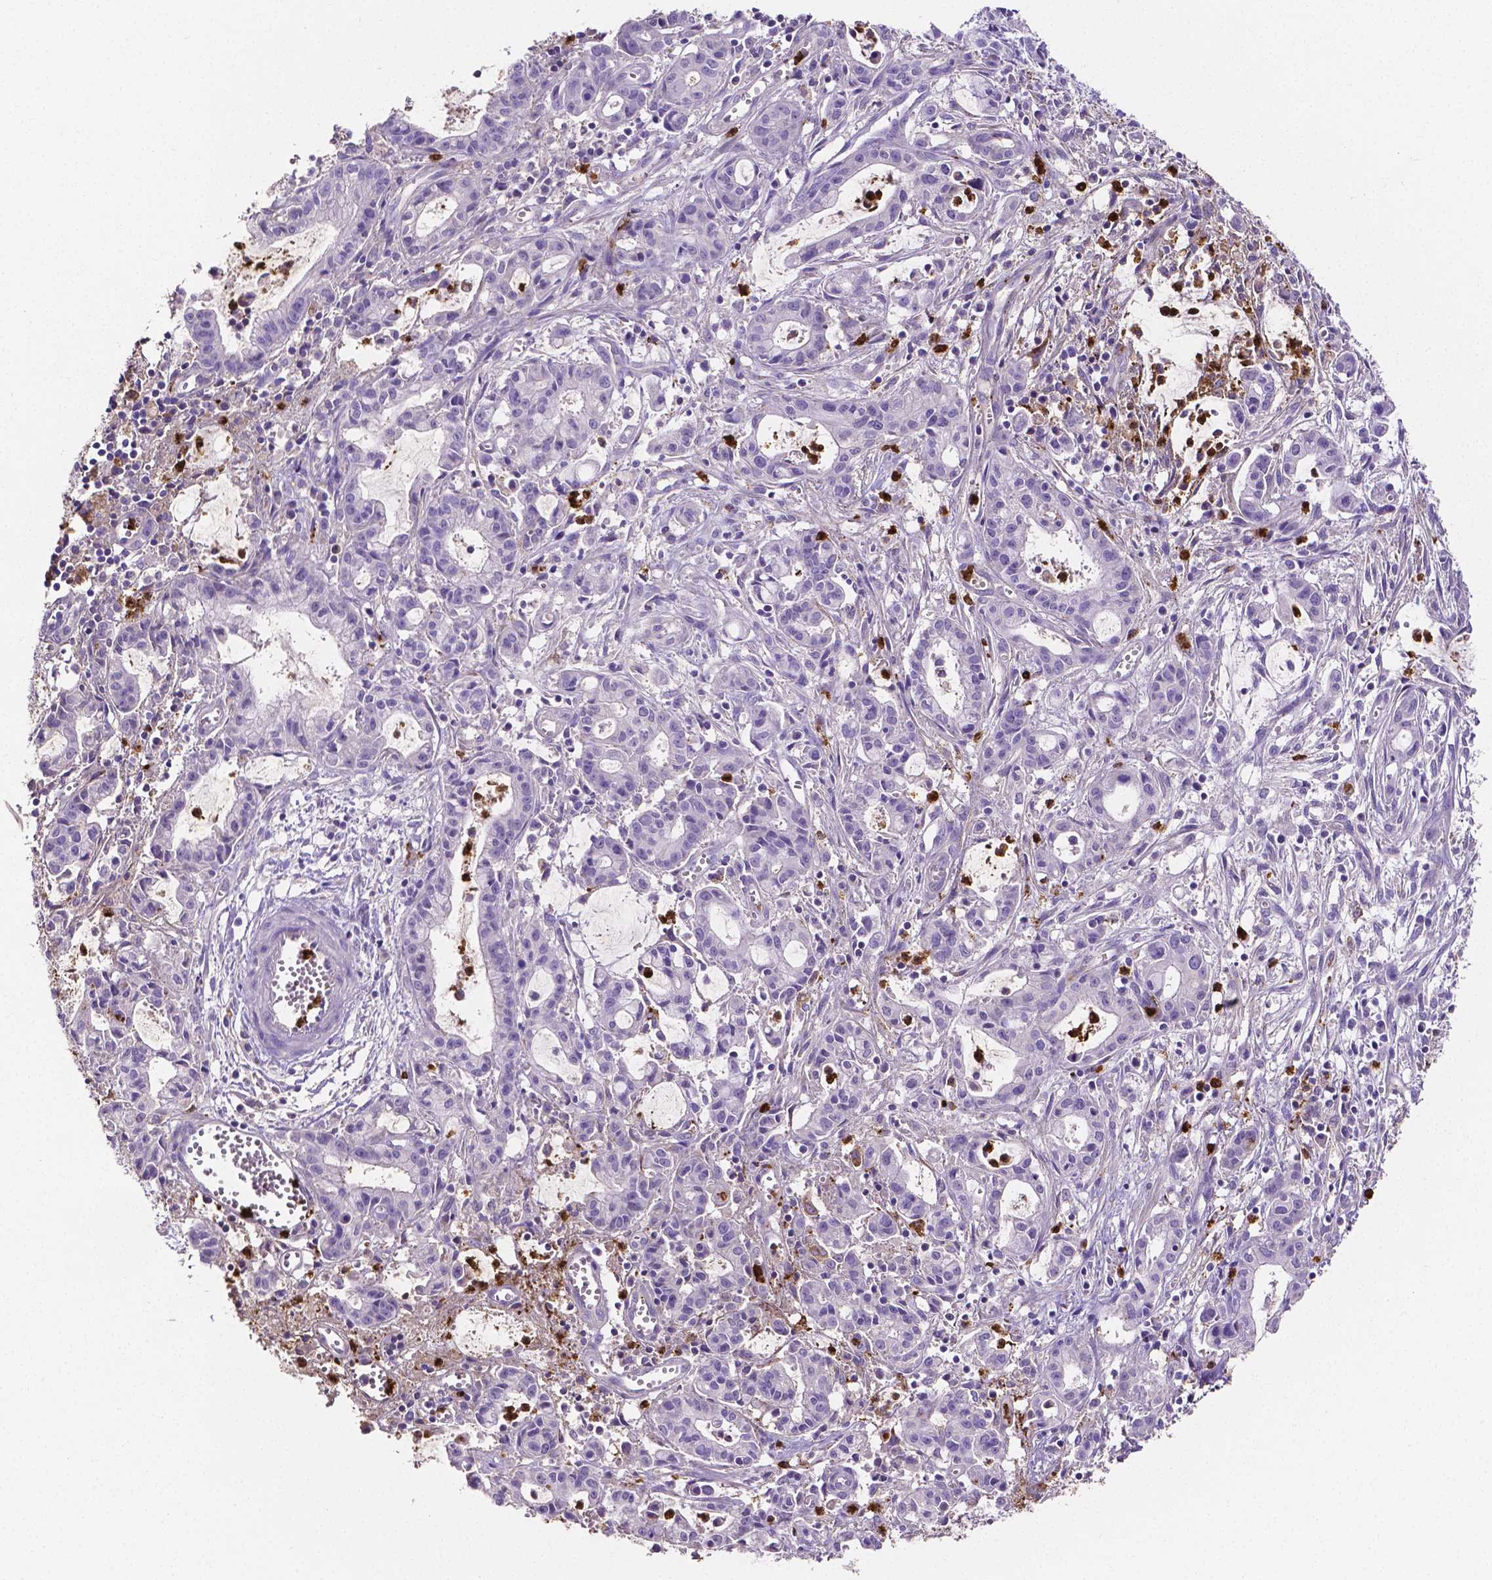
{"staining": {"intensity": "negative", "quantity": "none", "location": "none"}, "tissue": "pancreatic cancer", "cell_type": "Tumor cells", "image_type": "cancer", "snomed": [{"axis": "morphology", "description": "Adenocarcinoma, NOS"}, {"axis": "topography", "description": "Pancreas"}], "caption": "Adenocarcinoma (pancreatic) was stained to show a protein in brown. There is no significant positivity in tumor cells. (Stains: DAB IHC with hematoxylin counter stain, Microscopy: brightfield microscopy at high magnification).", "gene": "MMP9", "patient": {"sex": "male", "age": 48}}